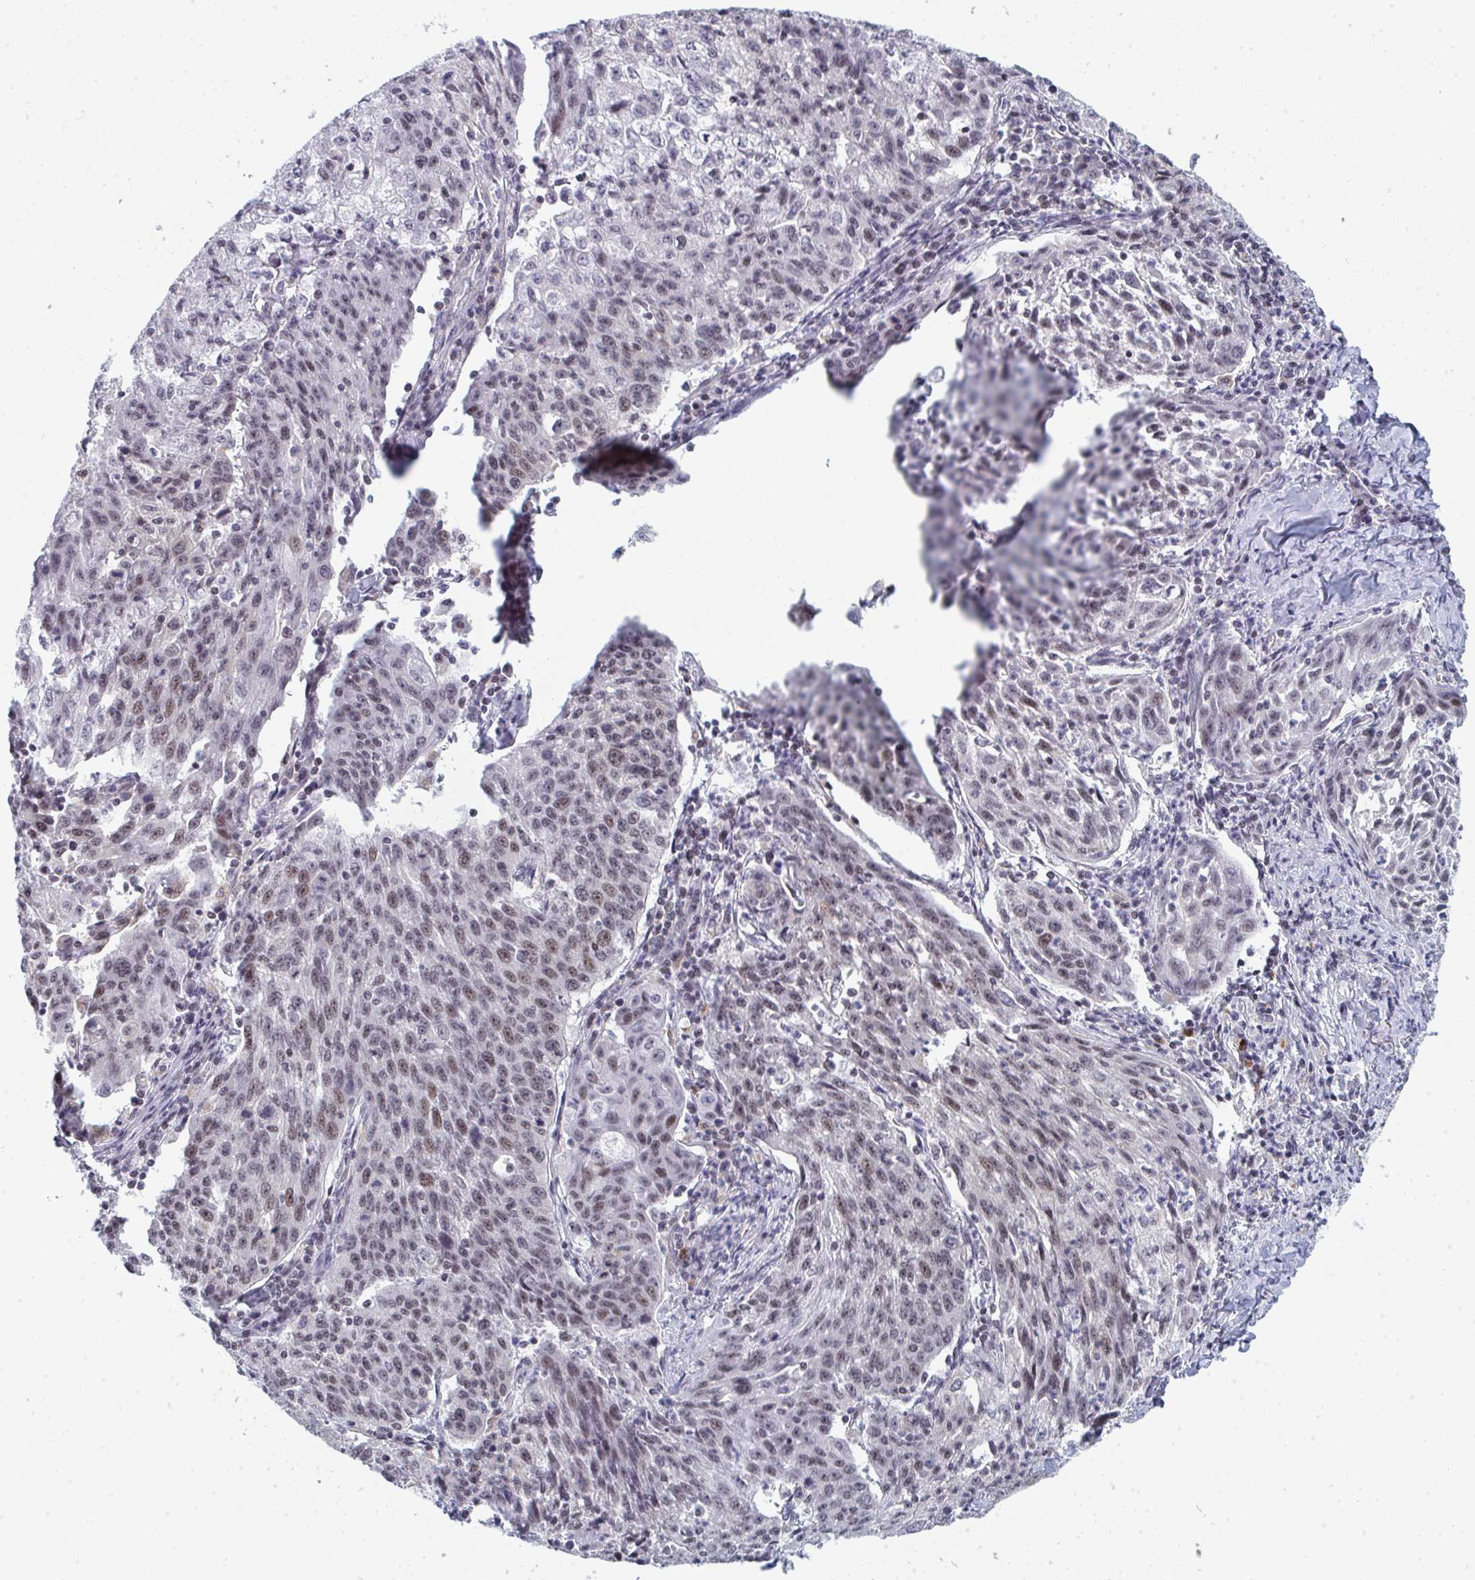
{"staining": {"intensity": "weak", "quantity": "25%-75%", "location": "nuclear"}, "tissue": "lung cancer", "cell_type": "Tumor cells", "image_type": "cancer", "snomed": [{"axis": "morphology", "description": "Squamous cell carcinoma, NOS"}, {"axis": "morphology", "description": "Squamous cell carcinoma, metastatic, NOS"}, {"axis": "topography", "description": "Bronchus"}, {"axis": "topography", "description": "Lung"}], "caption": "An image showing weak nuclear expression in about 25%-75% of tumor cells in lung cancer (metastatic squamous cell carcinoma), as visualized by brown immunohistochemical staining.", "gene": "ATF1", "patient": {"sex": "male", "age": 62}}